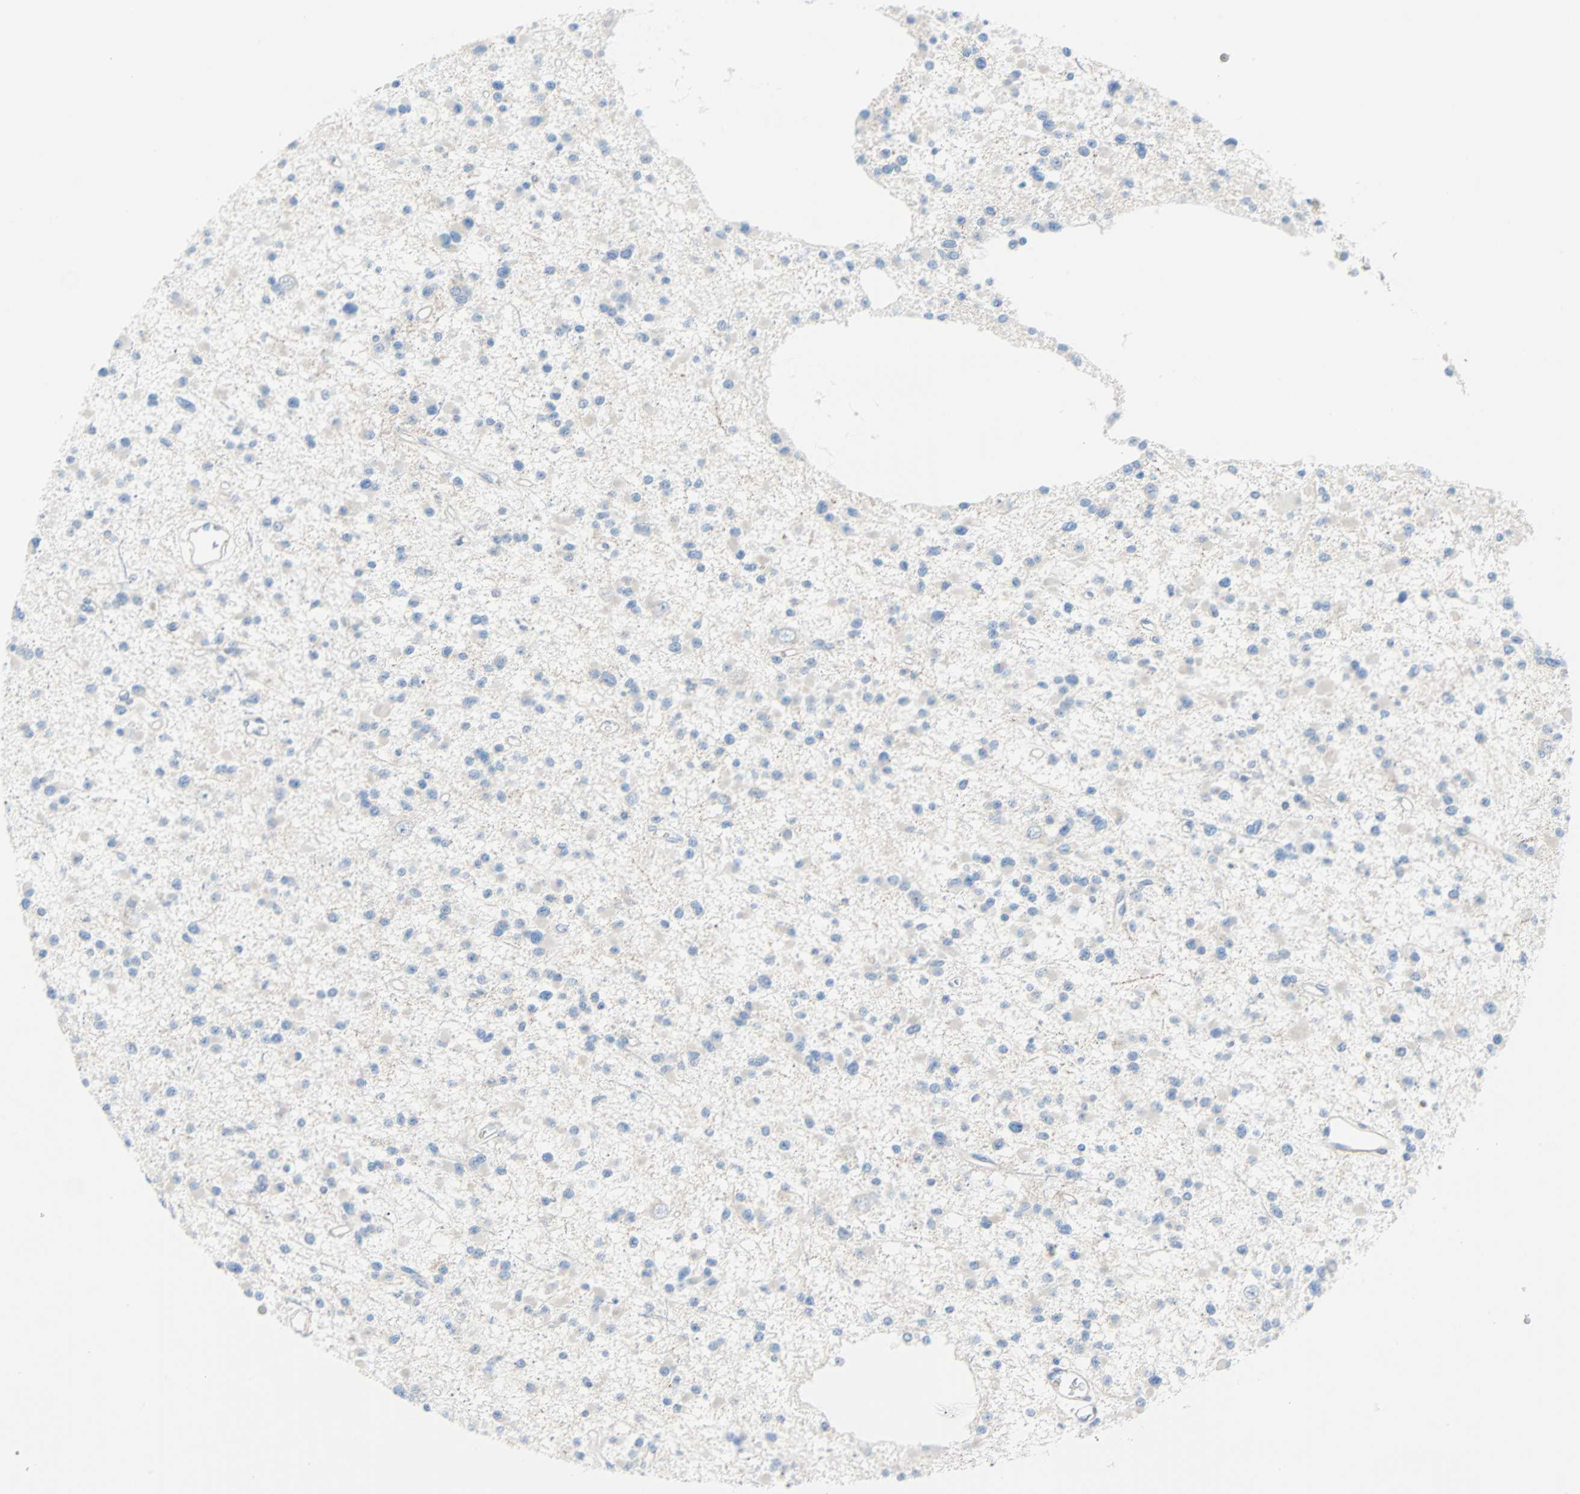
{"staining": {"intensity": "negative", "quantity": "none", "location": "none"}, "tissue": "glioma", "cell_type": "Tumor cells", "image_type": "cancer", "snomed": [{"axis": "morphology", "description": "Glioma, malignant, Low grade"}, {"axis": "topography", "description": "Brain"}], "caption": "The histopathology image reveals no significant positivity in tumor cells of glioma.", "gene": "PDPN", "patient": {"sex": "female", "age": 22}}